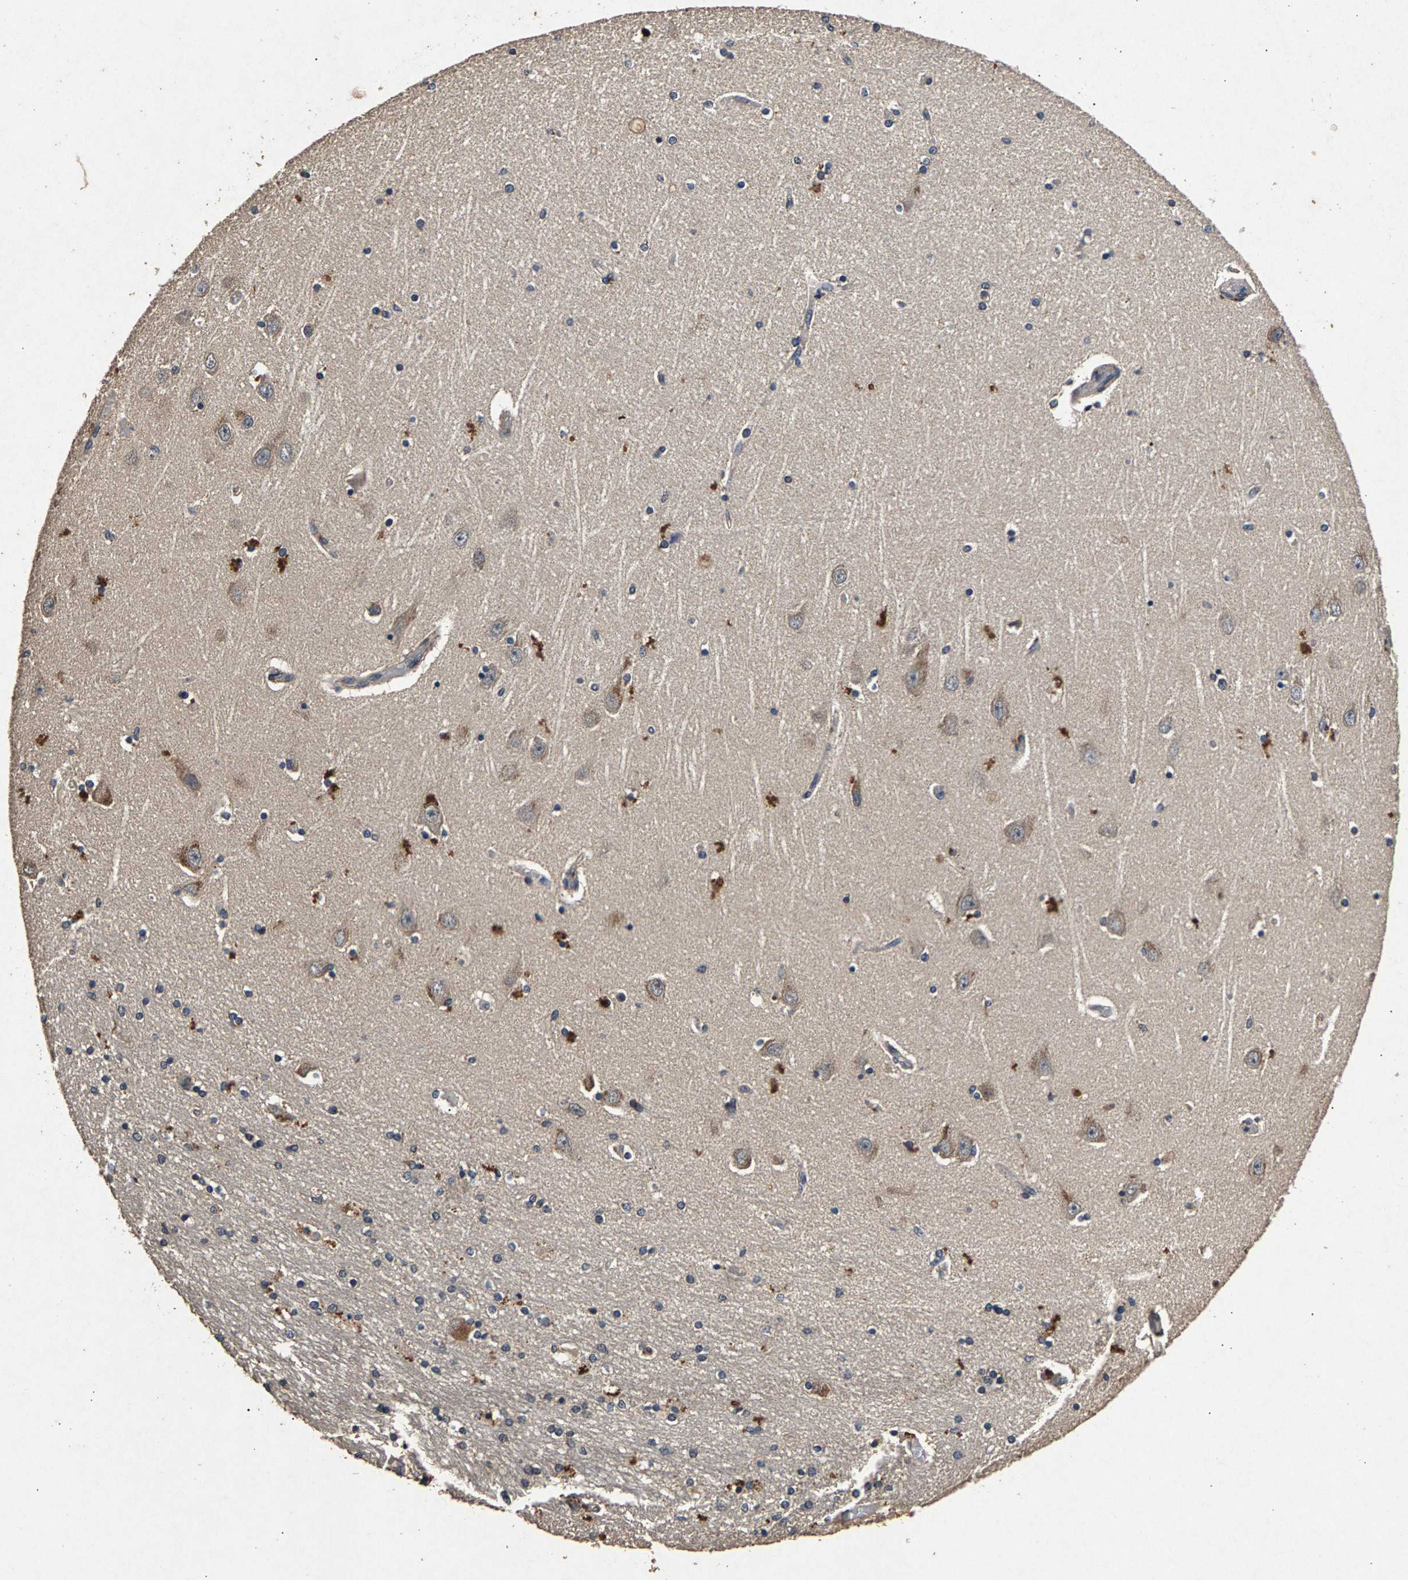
{"staining": {"intensity": "moderate", "quantity": "<25%", "location": "cytoplasmic/membranous"}, "tissue": "hippocampus", "cell_type": "Glial cells", "image_type": "normal", "snomed": [{"axis": "morphology", "description": "Normal tissue, NOS"}, {"axis": "topography", "description": "Hippocampus"}], "caption": "The image demonstrates immunohistochemical staining of benign hippocampus. There is moderate cytoplasmic/membranous expression is appreciated in approximately <25% of glial cells. The protein is stained brown, and the nuclei are stained in blue (DAB IHC with brightfield microscopy, high magnification).", "gene": "PPP1CC", "patient": {"sex": "female", "age": 54}}